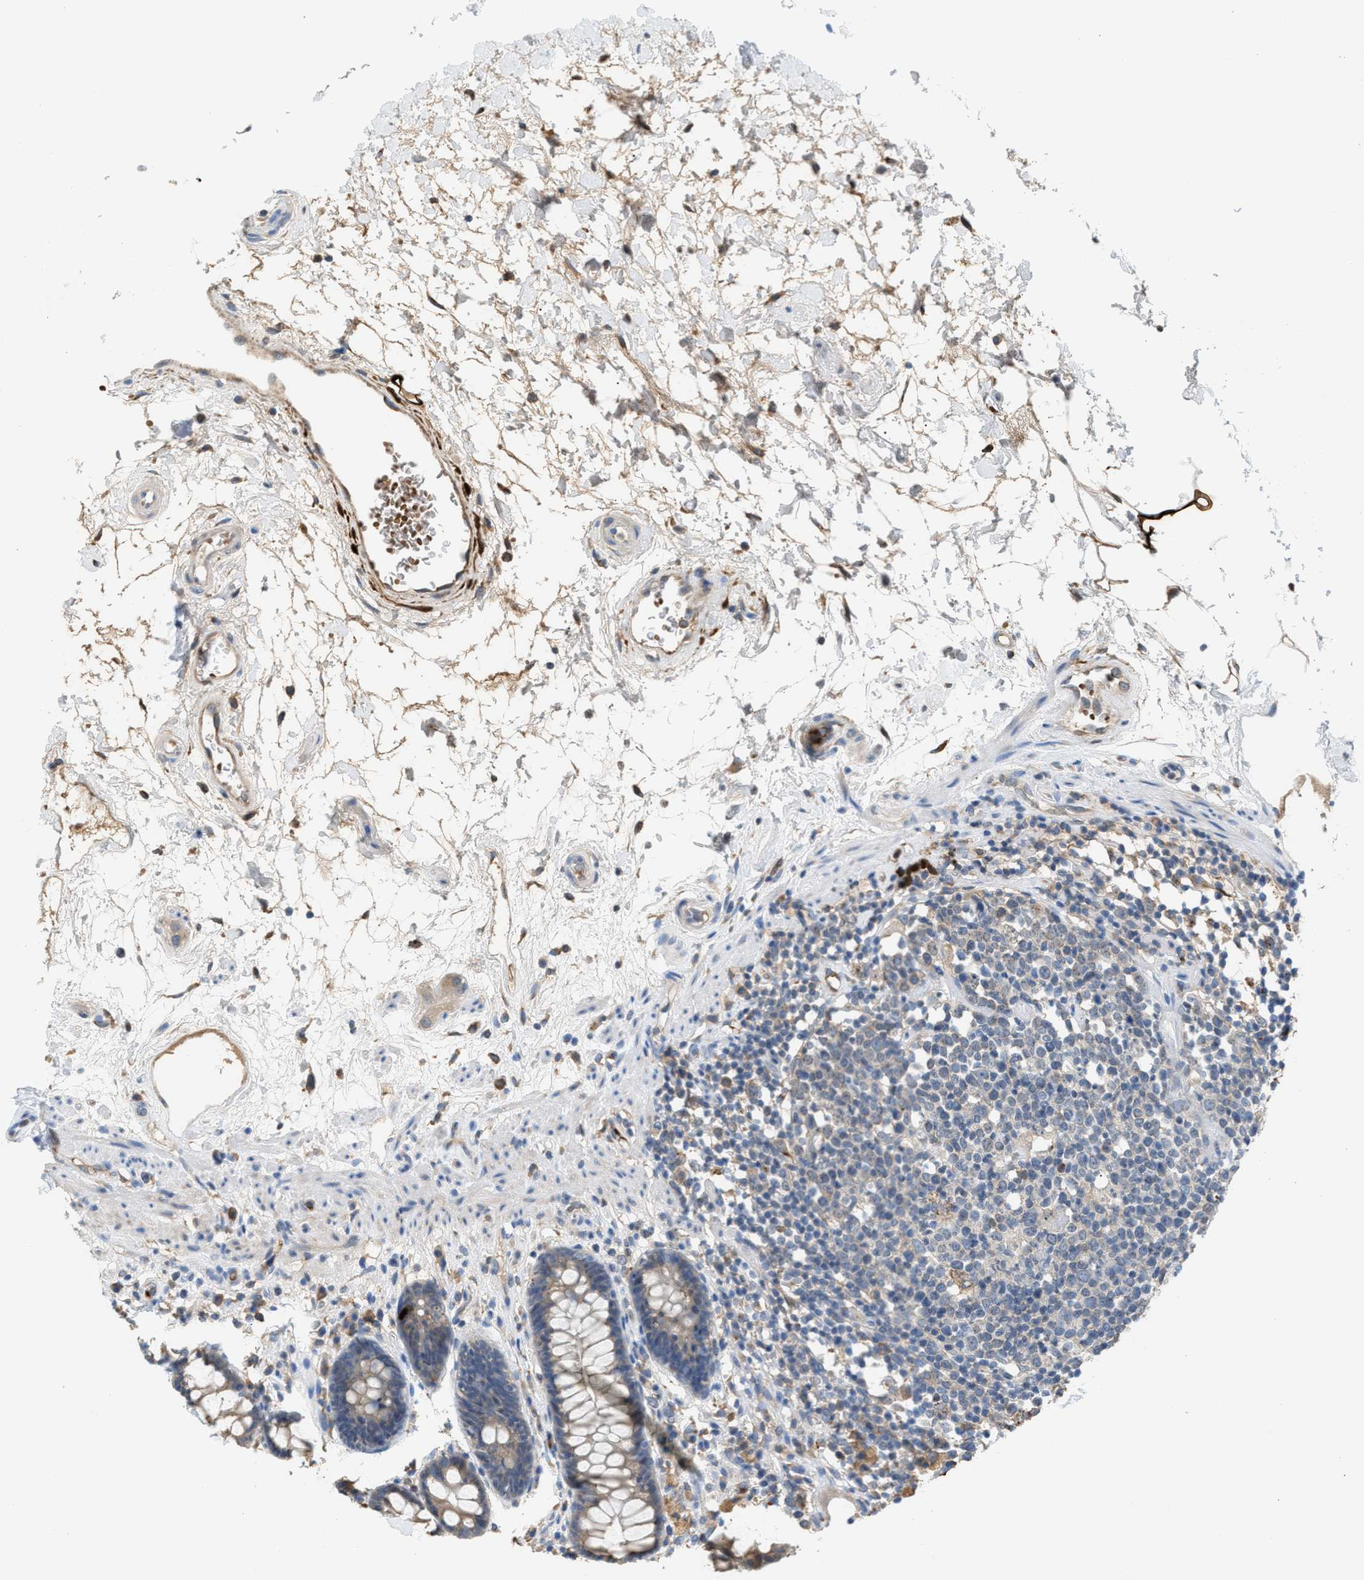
{"staining": {"intensity": "weak", "quantity": ">75%", "location": "cytoplasmic/membranous"}, "tissue": "rectum", "cell_type": "Glandular cells", "image_type": "normal", "snomed": [{"axis": "morphology", "description": "Normal tissue, NOS"}, {"axis": "topography", "description": "Rectum"}], "caption": "A brown stain shows weak cytoplasmic/membranous expression of a protein in glandular cells of unremarkable human rectum. (brown staining indicates protein expression, while blue staining denotes nuclei).", "gene": "CA3", "patient": {"sex": "male", "age": 64}}